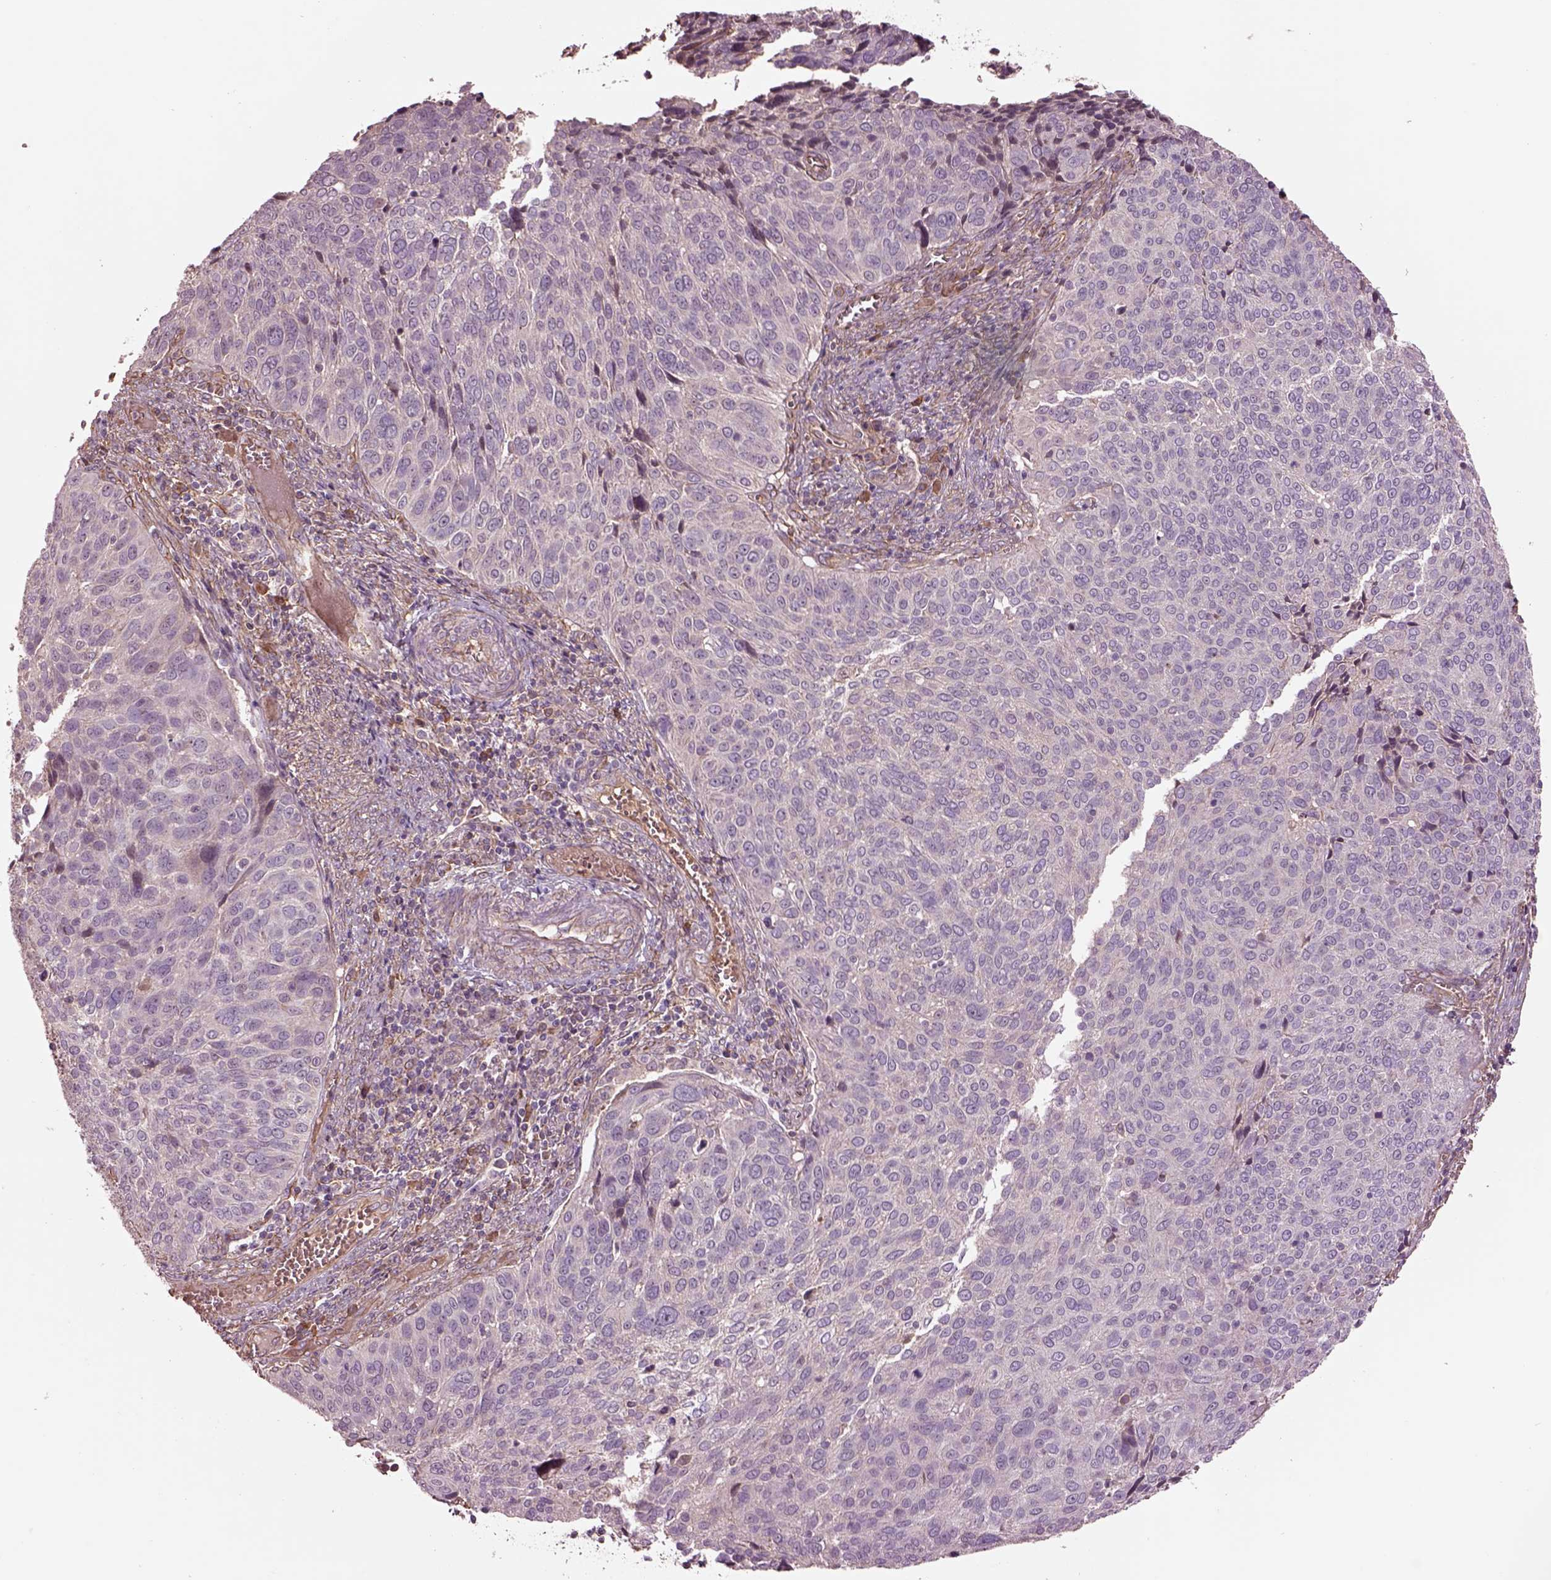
{"staining": {"intensity": "negative", "quantity": "none", "location": "none"}, "tissue": "cervical cancer", "cell_type": "Tumor cells", "image_type": "cancer", "snomed": [{"axis": "morphology", "description": "Squamous cell carcinoma, NOS"}, {"axis": "topography", "description": "Cervix"}], "caption": "Cervical cancer stained for a protein using IHC shows no positivity tumor cells.", "gene": "HTR1B", "patient": {"sex": "female", "age": 39}}